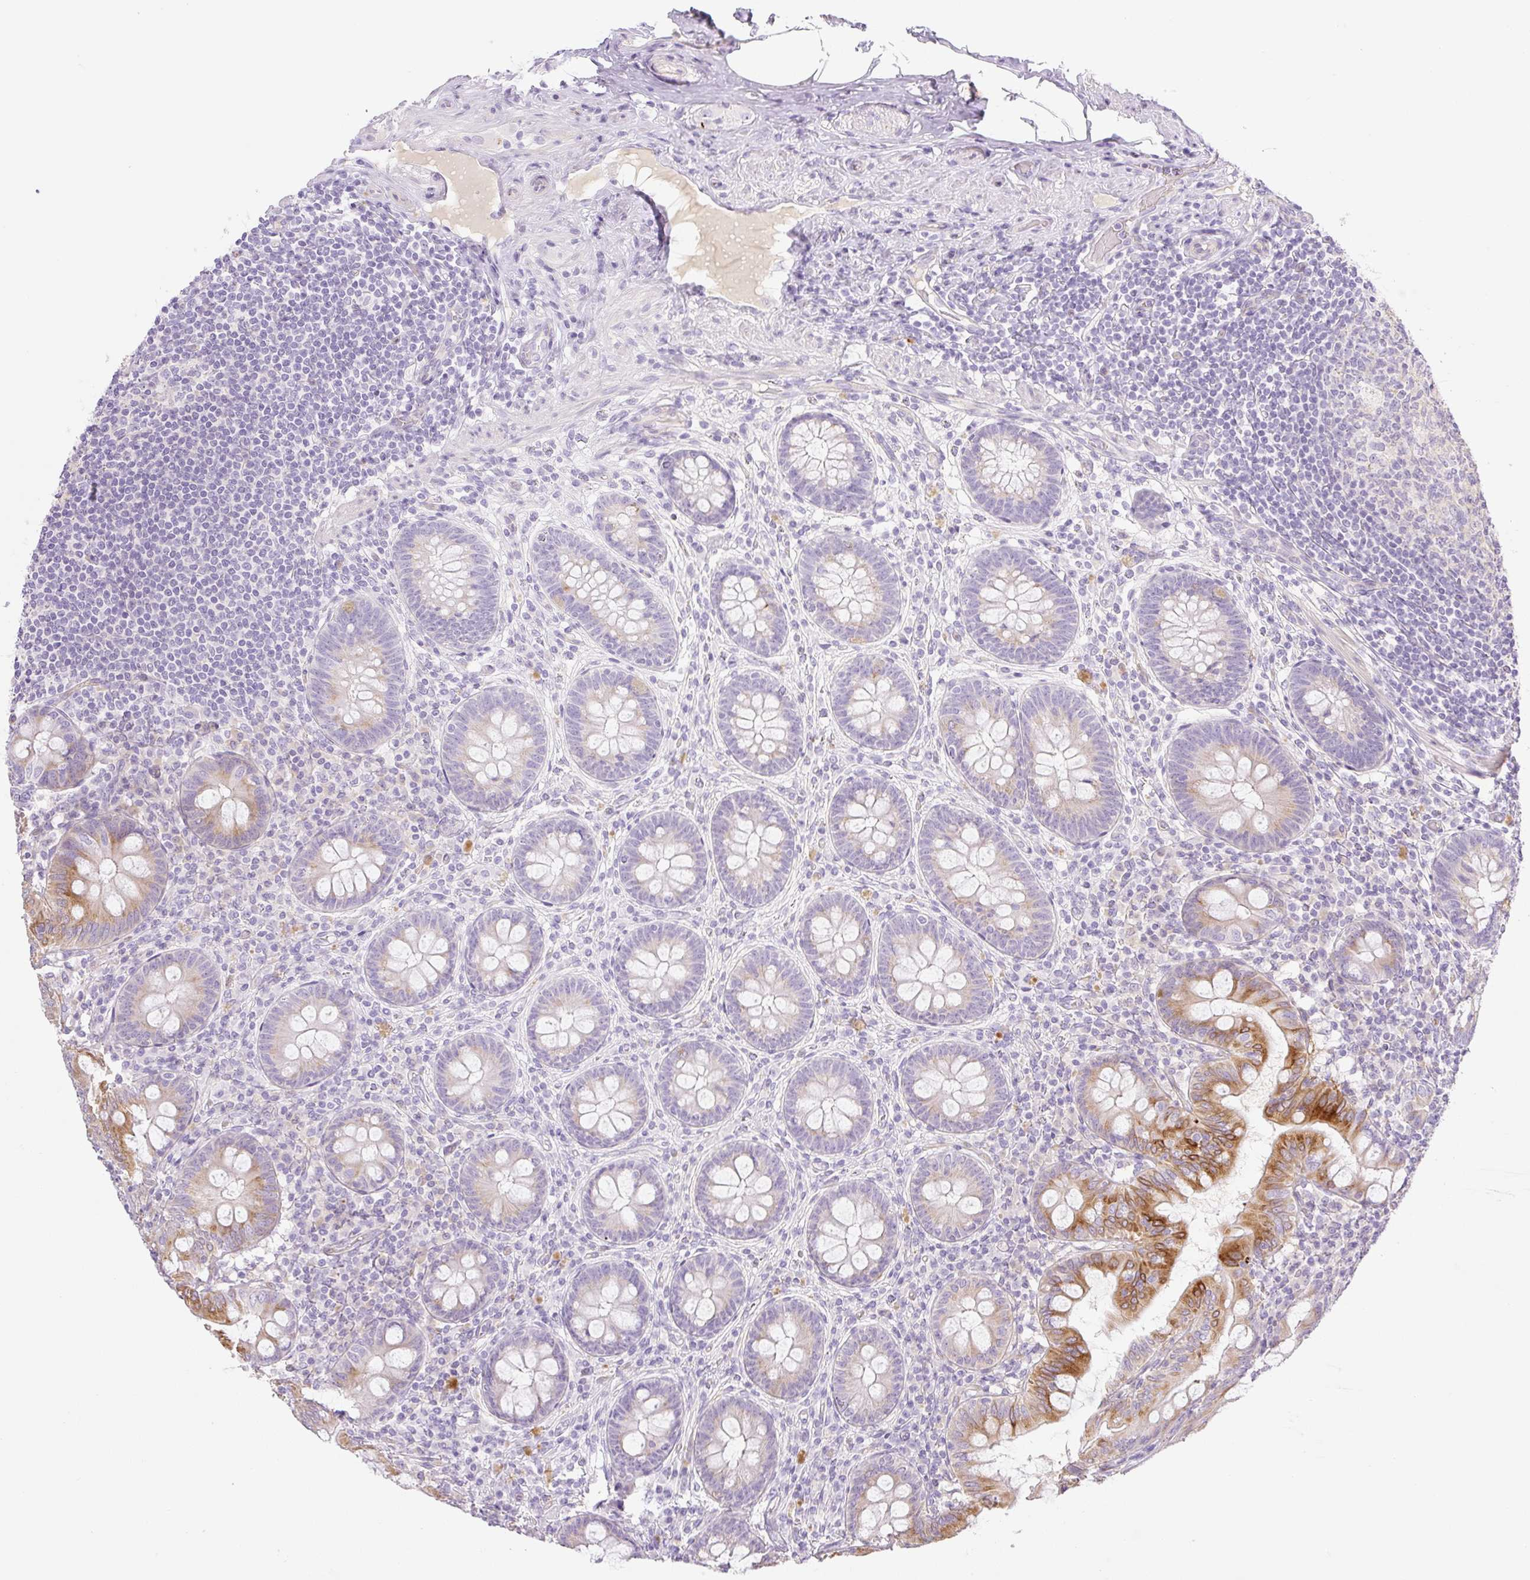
{"staining": {"intensity": "strong", "quantity": "<25%", "location": "cytoplasmic/membranous"}, "tissue": "appendix", "cell_type": "Glandular cells", "image_type": "normal", "snomed": [{"axis": "morphology", "description": "Normal tissue, NOS"}, {"axis": "topography", "description": "Appendix"}], "caption": "Protein analysis of benign appendix demonstrates strong cytoplasmic/membranous expression in about <25% of glandular cells. (Brightfield microscopy of DAB IHC at high magnification).", "gene": "MIA2", "patient": {"sex": "male", "age": 71}}